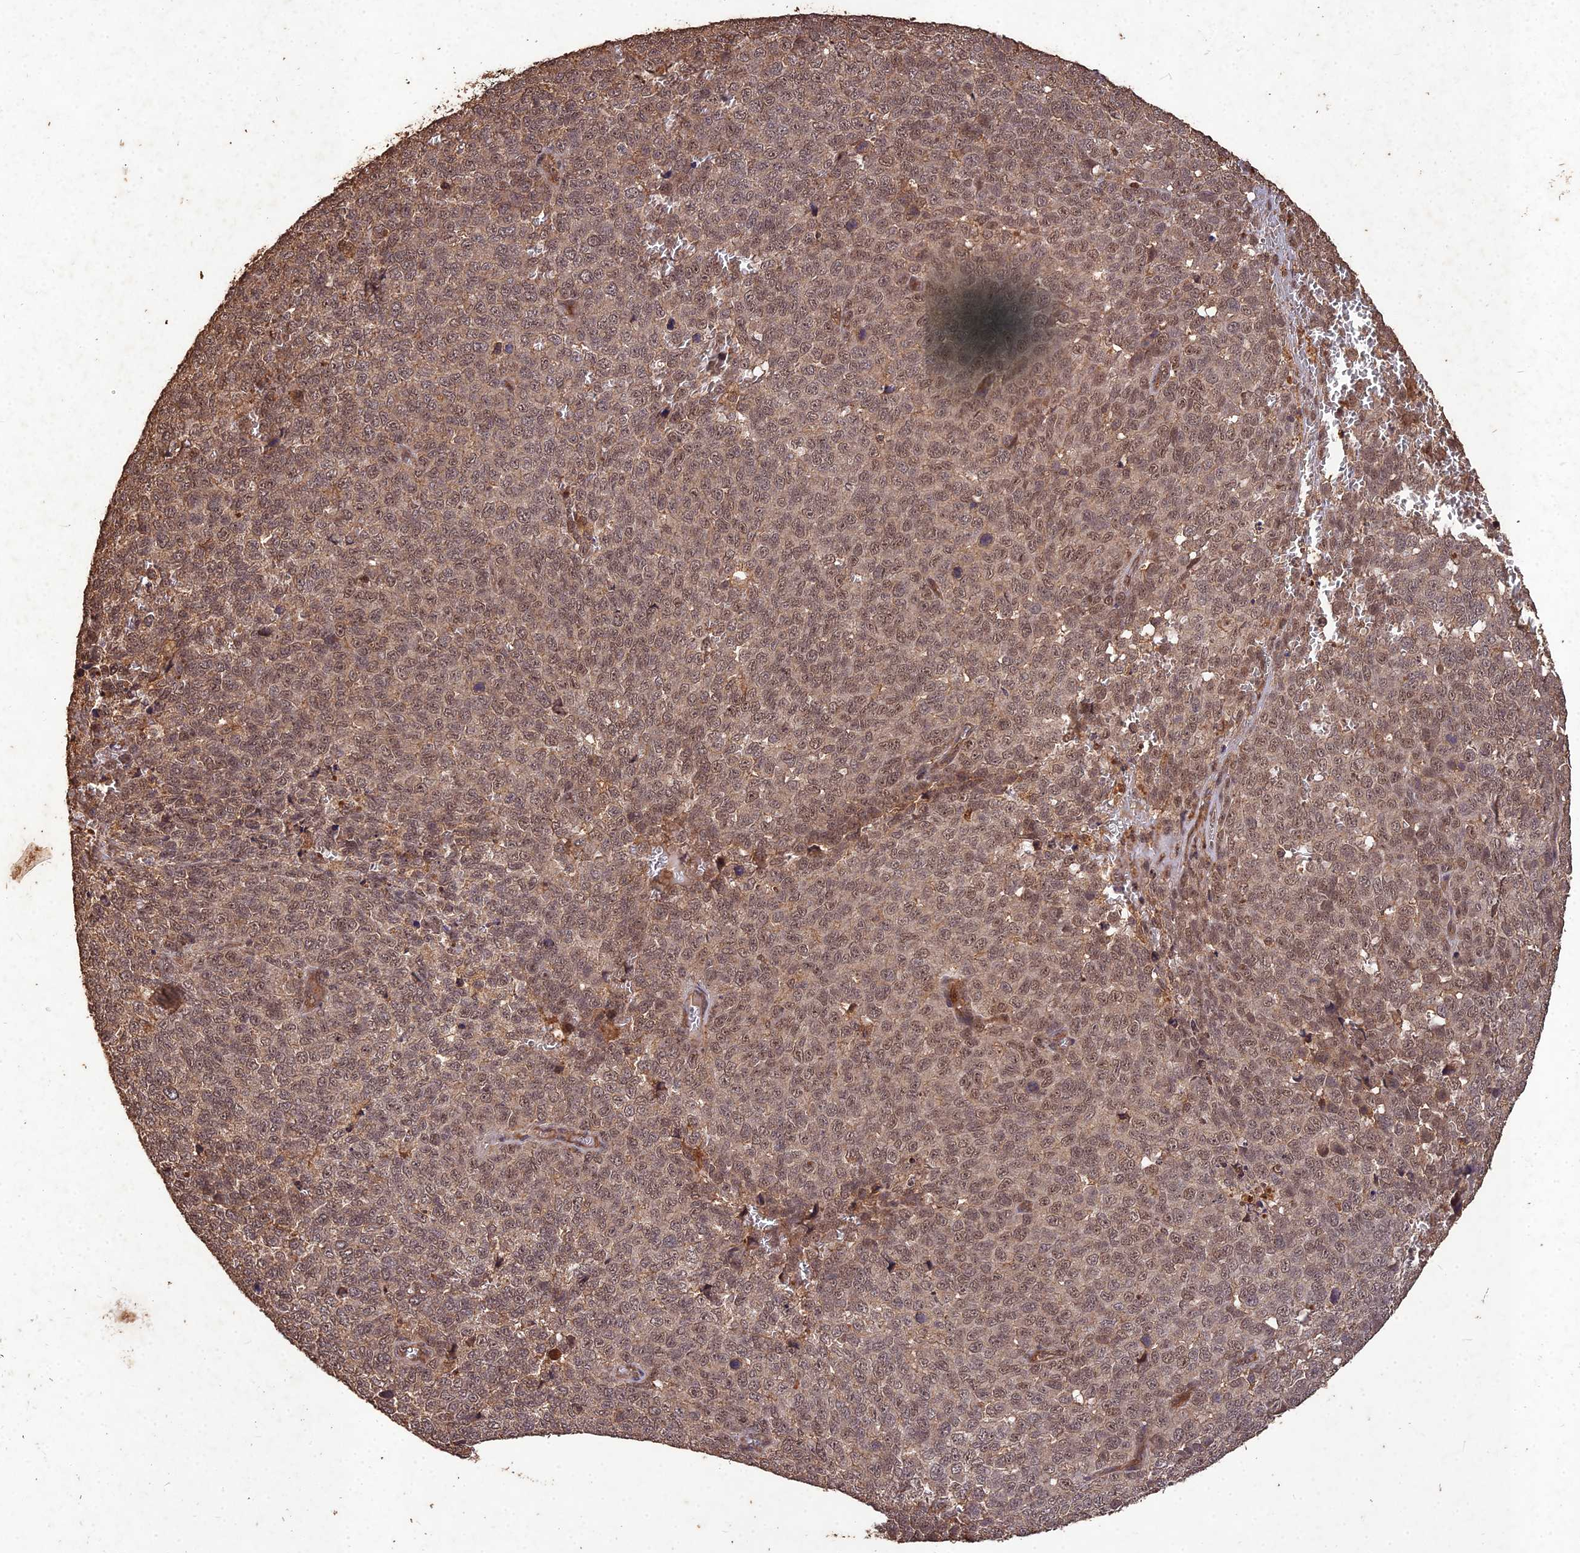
{"staining": {"intensity": "moderate", "quantity": ">75%", "location": "cytoplasmic/membranous,nuclear"}, "tissue": "melanoma", "cell_type": "Tumor cells", "image_type": "cancer", "snomed": [{"axis": "morphology", "description": "Malignant melanoma, NOS"}, {"axis": "topography", "description": "Nose, NOS"}], "caption": "Moderate cytoplasmic/membranous and nuclear expression for a protein is seen in about >75% of tumor cells of malignant melanoma using immunohistochemistry.", "gene": "SYMPK", "patient": {"sex": "female", "age": 48}}